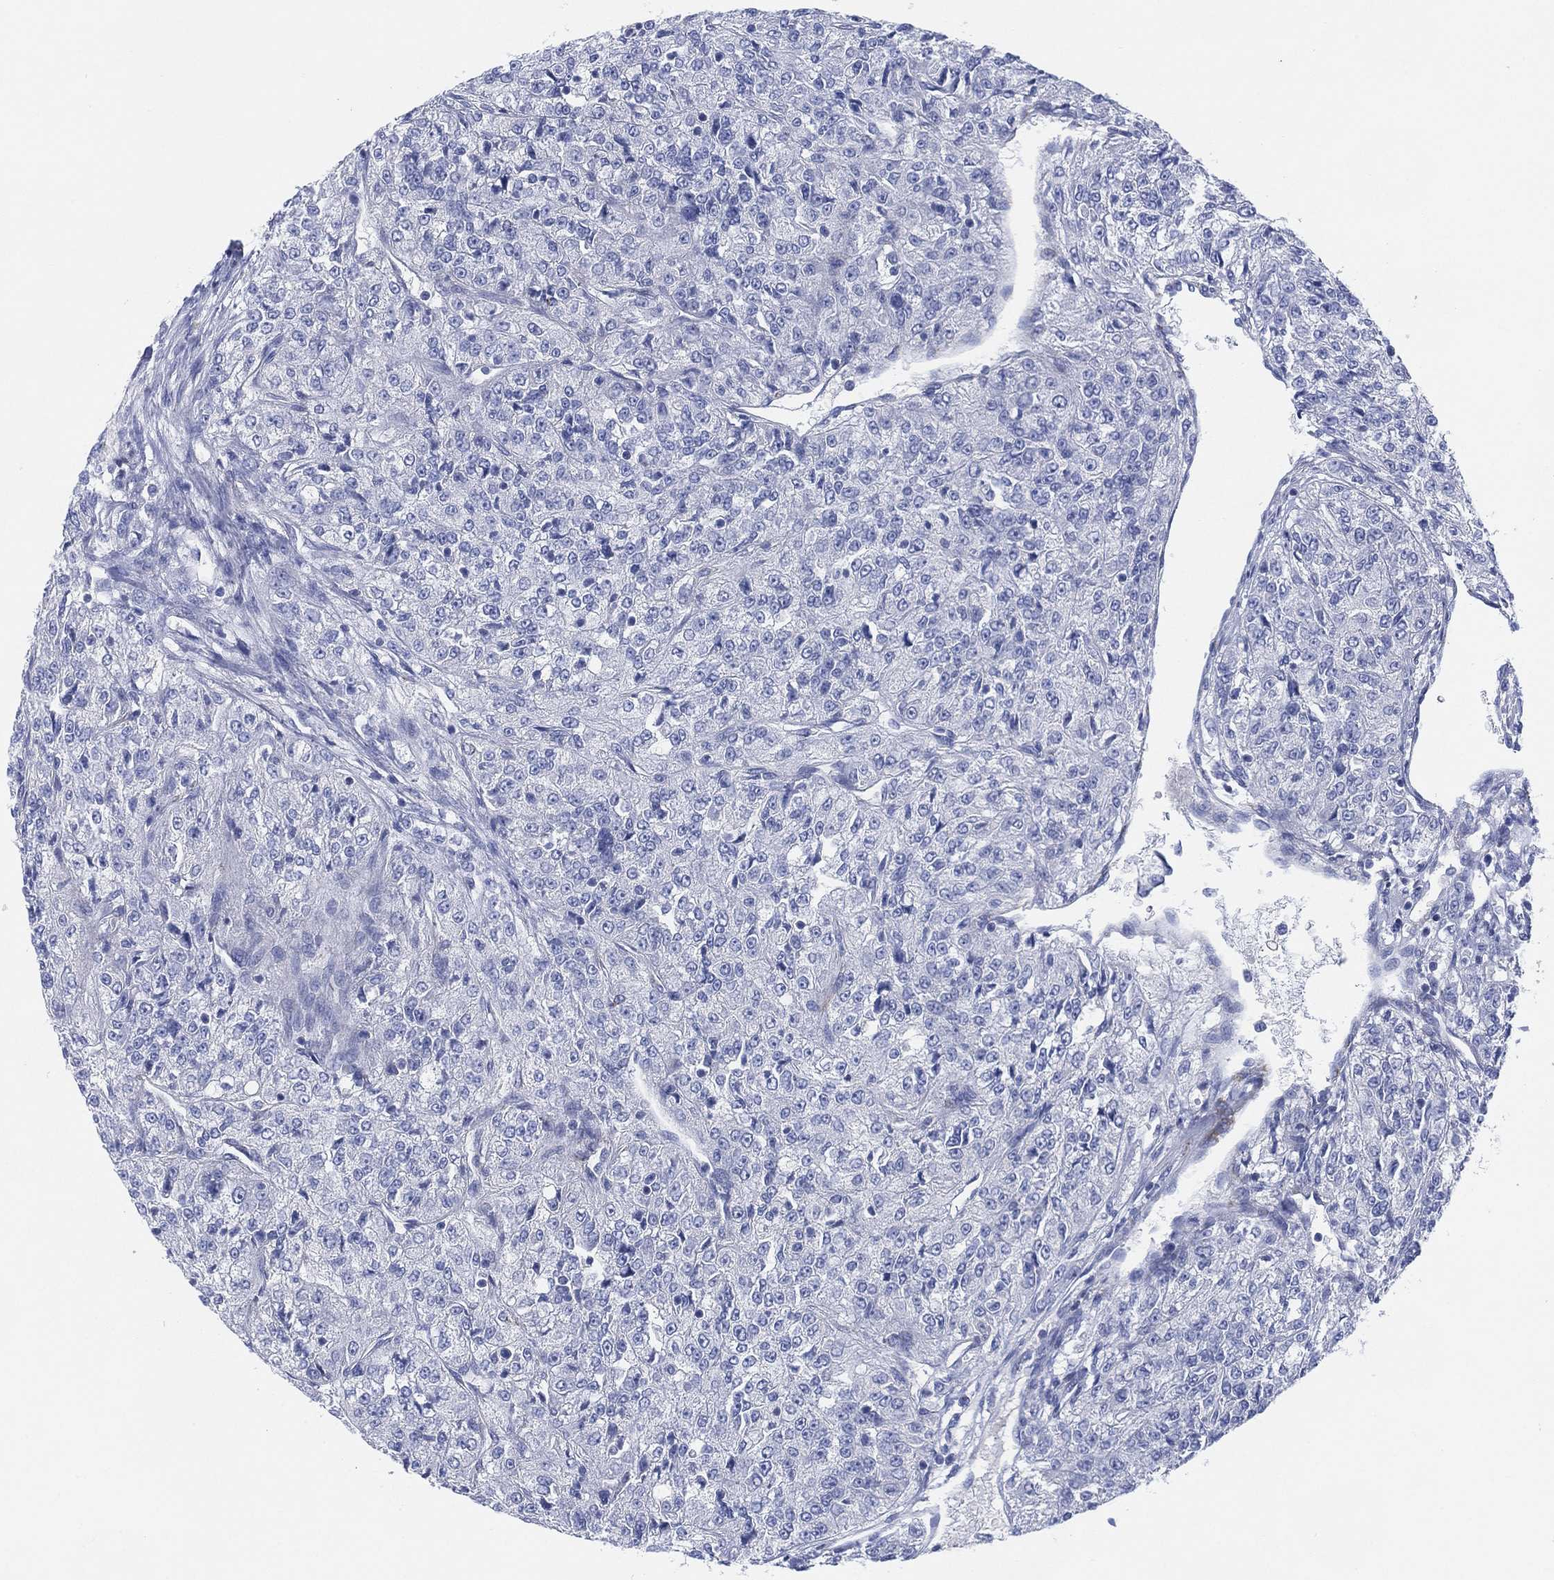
{"staining": {"intensity": "negative", "quantity": "none", "location": "none"}, "tissue": "renal cancer", "cell_type": "Tumor cells", "image_type": "cancer", "snomed": [{"axis": "morphology", "description": "Adenocarcinoma, NOS"}, {"axis": "topography", "description": "Kidney"}], "caption": "A photomicrograph of adenocarcinoma (renal) stained for a protein exhibits no brown staining in tumor cells.", "gene": "ADAD2", "patient": {"sex": "female", "age": 63}}